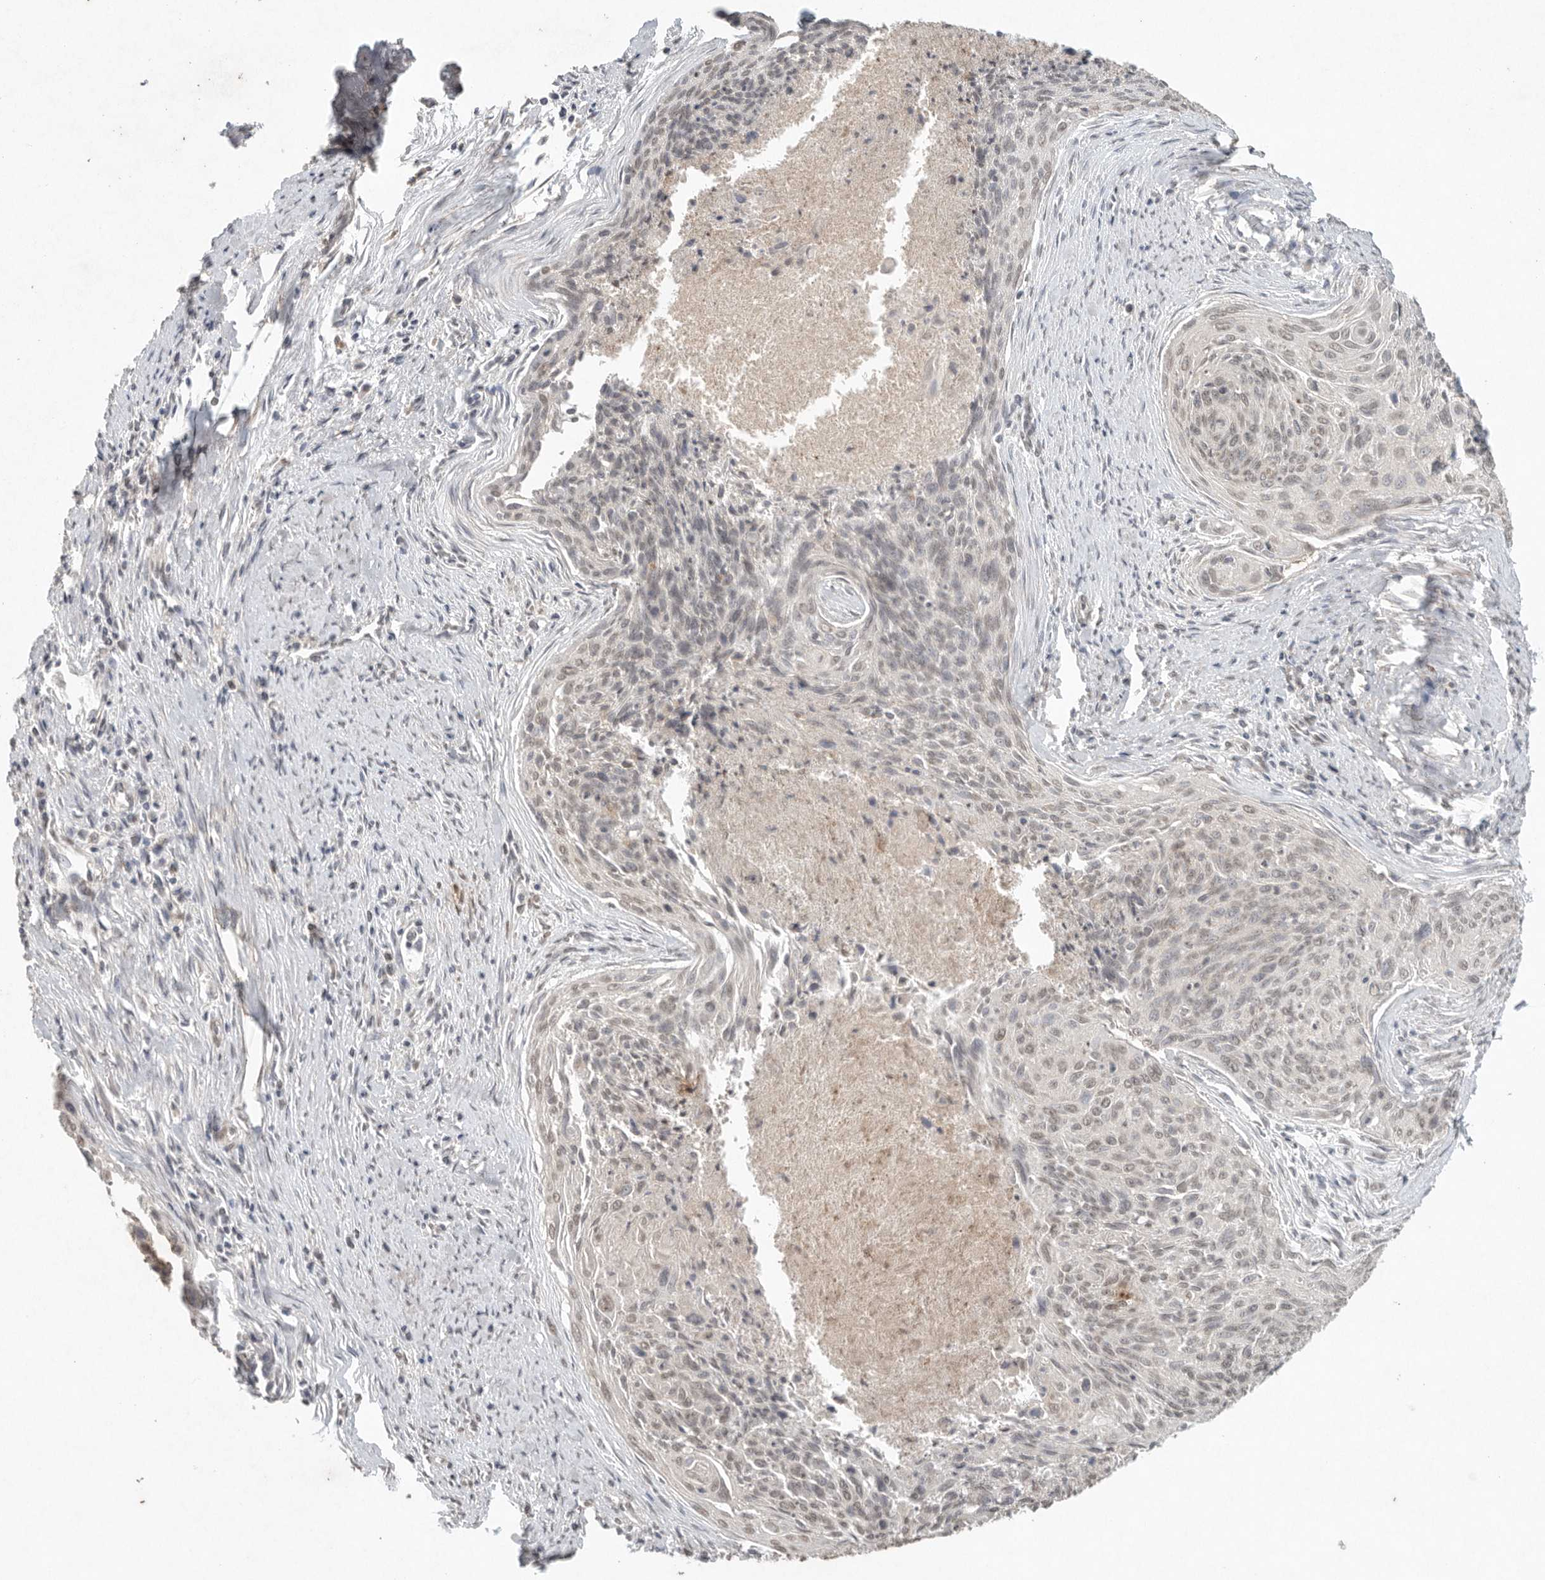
{"staining": {"intensity": "weak", "quantity": "<25%", "location": "nuclear"}, "tissue": "cervical cancer", "cell_type": "Tumor cells", "image_type": "cancer", "snomed": [{"axis": "morphology", "description": "Squamous cell carcinoma, NOS"}, {"axis": "topography", "description": "Cervix"}], "caption": "Immunohistochemistry image of human cervical cancer (squamous cell carcinoma) stained for a protein (brown), which reveals no expression in tumor cells.", "gene": "KLK5", "patient": {"sex": "female", "age": 55}}